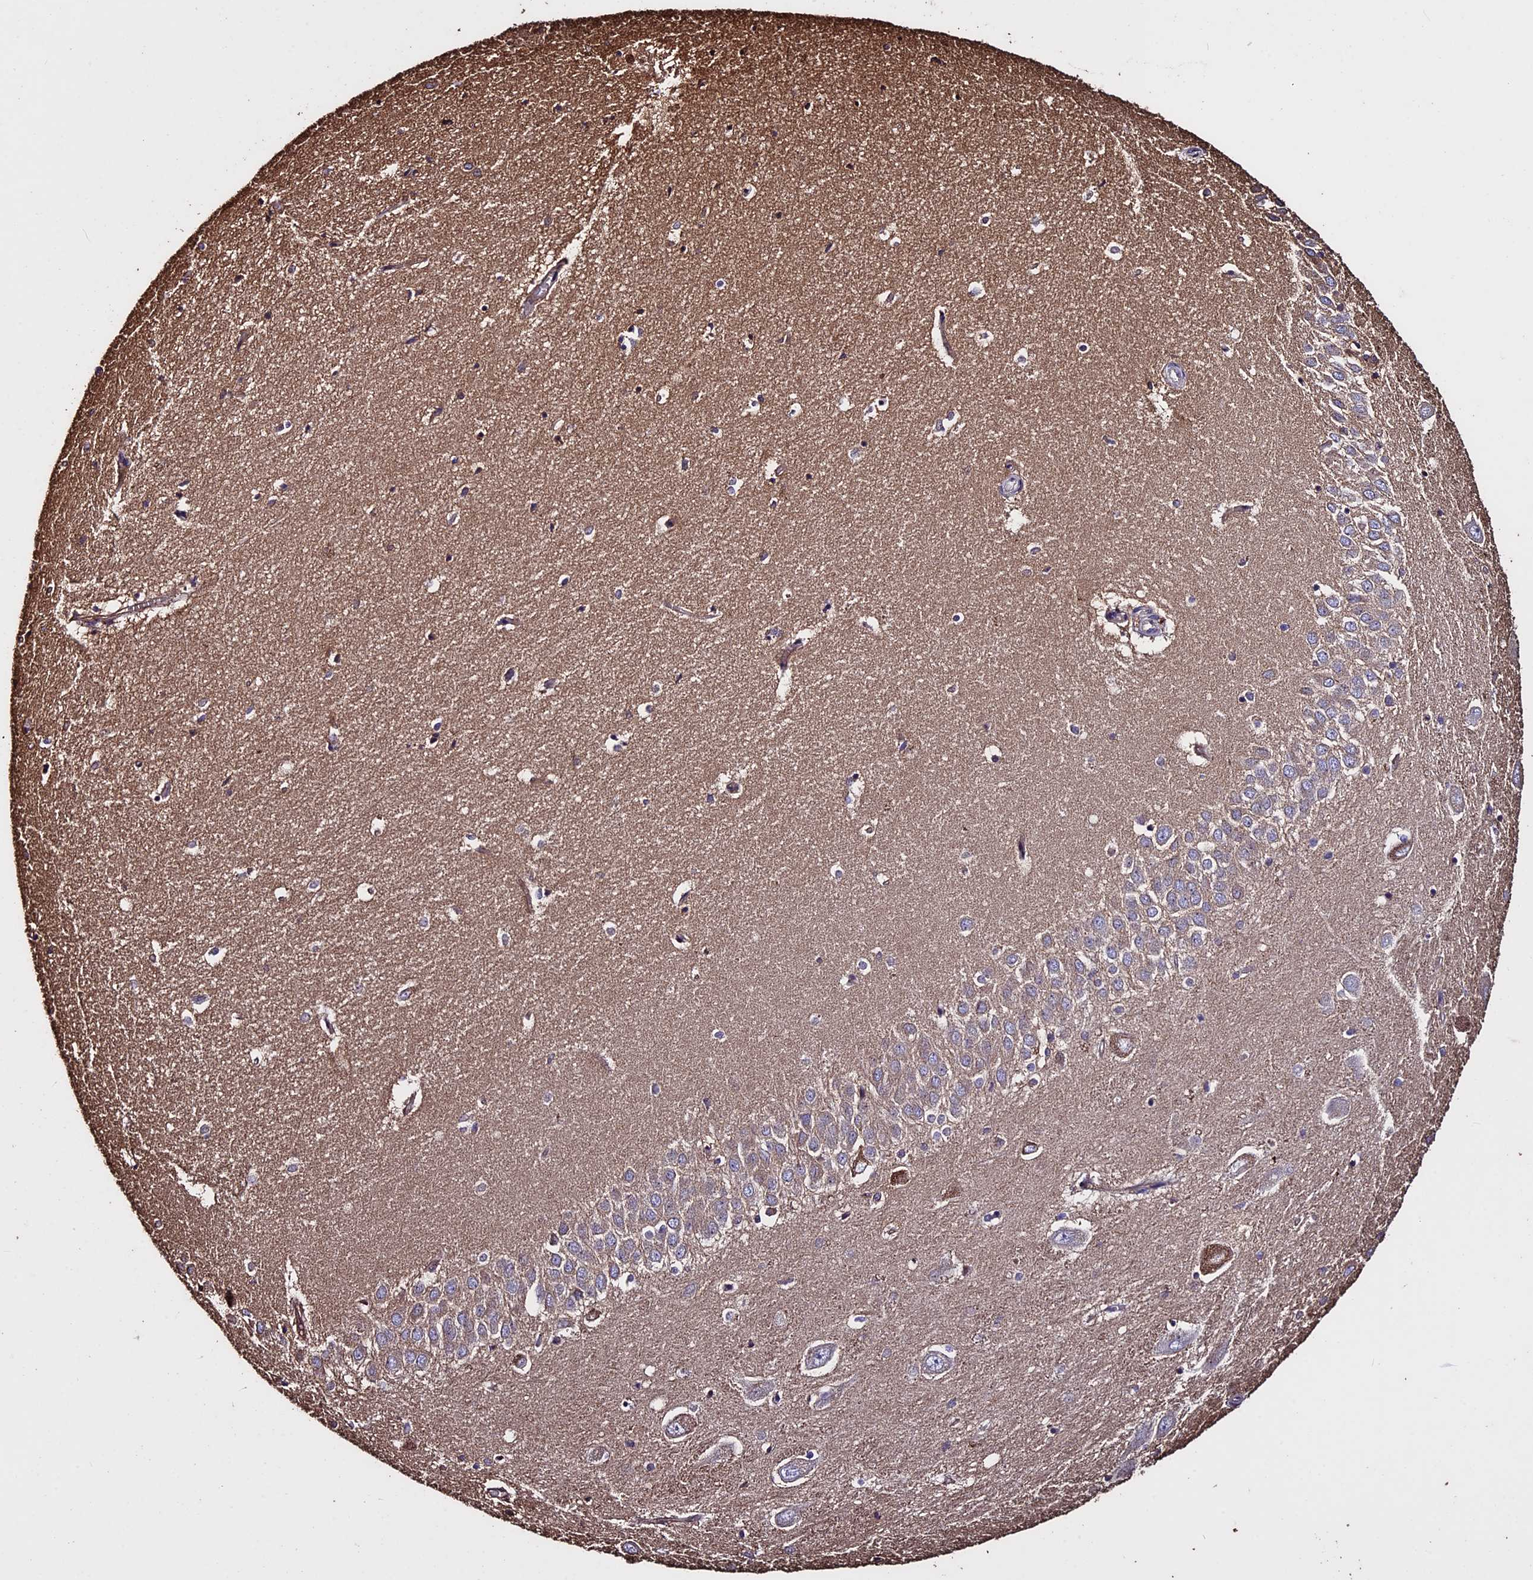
{"staining": {"intensity": "weak", "quantity": "<25%", "location": "cytoplasmic/membranous"}, "tissue": "hippocampus", "cell_type": "Glial cells", "image_type": "normal", "snomed": [{"axis": "morphology", "description": "Normal tissue, NOS"}, {"axis": "topography", "description": "Hippocampus"}], "caption": "The immunohistochemistry micrograph has no significant expression in glial cells of hippocampus. (DAB immunohistochemistry (IHC) visualized using brightfield microscopy, high magnification).", "gene": "USB1", "patient": {"sex": "female", "age": 64}}